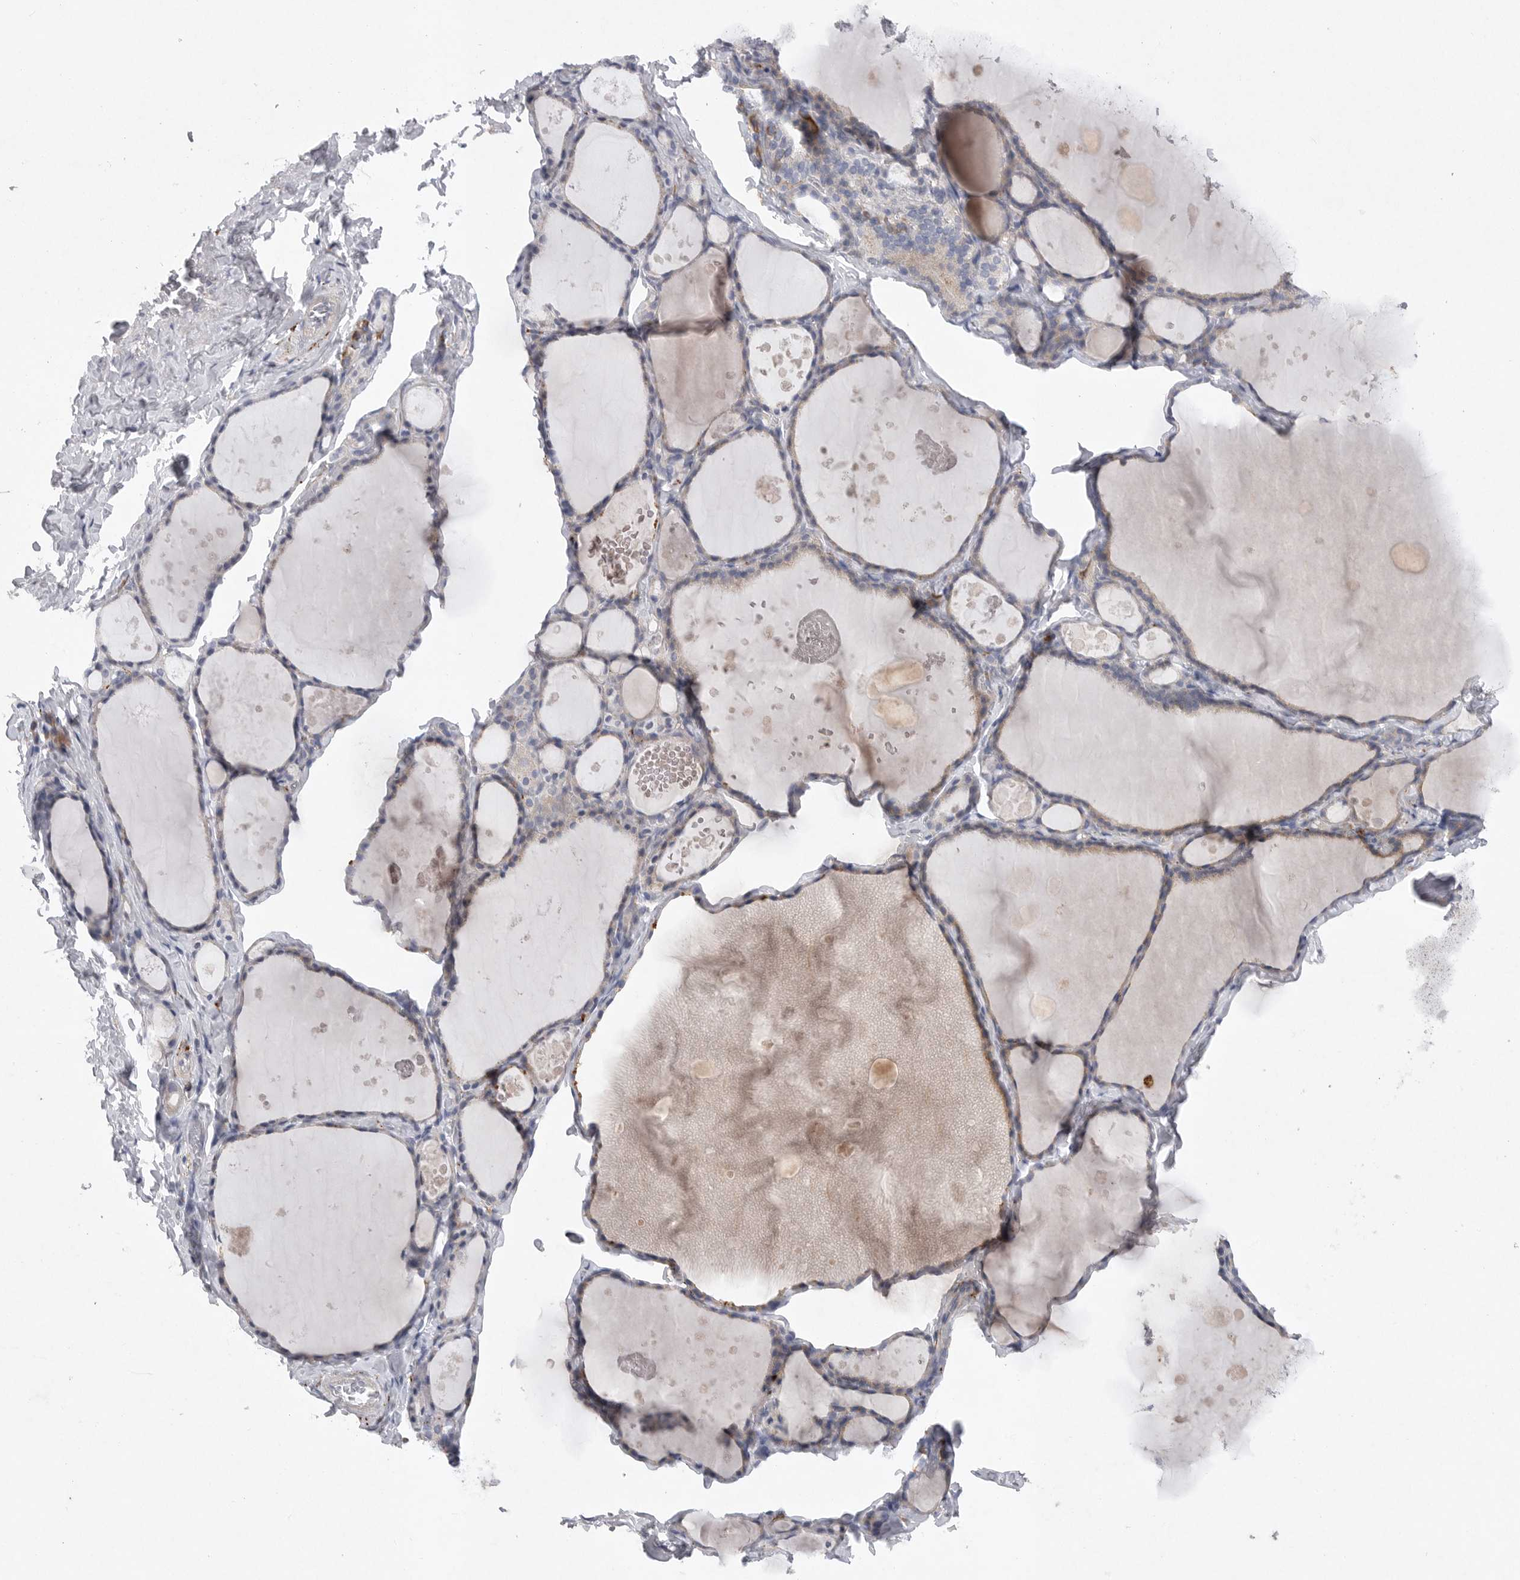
{"staining": {"intensity": "weak", "quantity": "<25%", "location": "cytoplasmic/membranous"}, "tissue": "thyroid gland", "cell_type": "Glandular cells", "image_type": "normal", "snomed": [{"axis": "morphology", "description": "Normal tissue, NOS"}, {"axis": "topography", "description": "Thyroid gland"}], "caption": "A high-resolution micrograph shows IHC staining of unremarkable thyroid gland, which demonstrates no significant expression in glandular cells. (DAB immunohistochemistry with hematoxylin counter stain).", "gene": "EDEM3", "patient": {"sex": "male", "age": 56}}